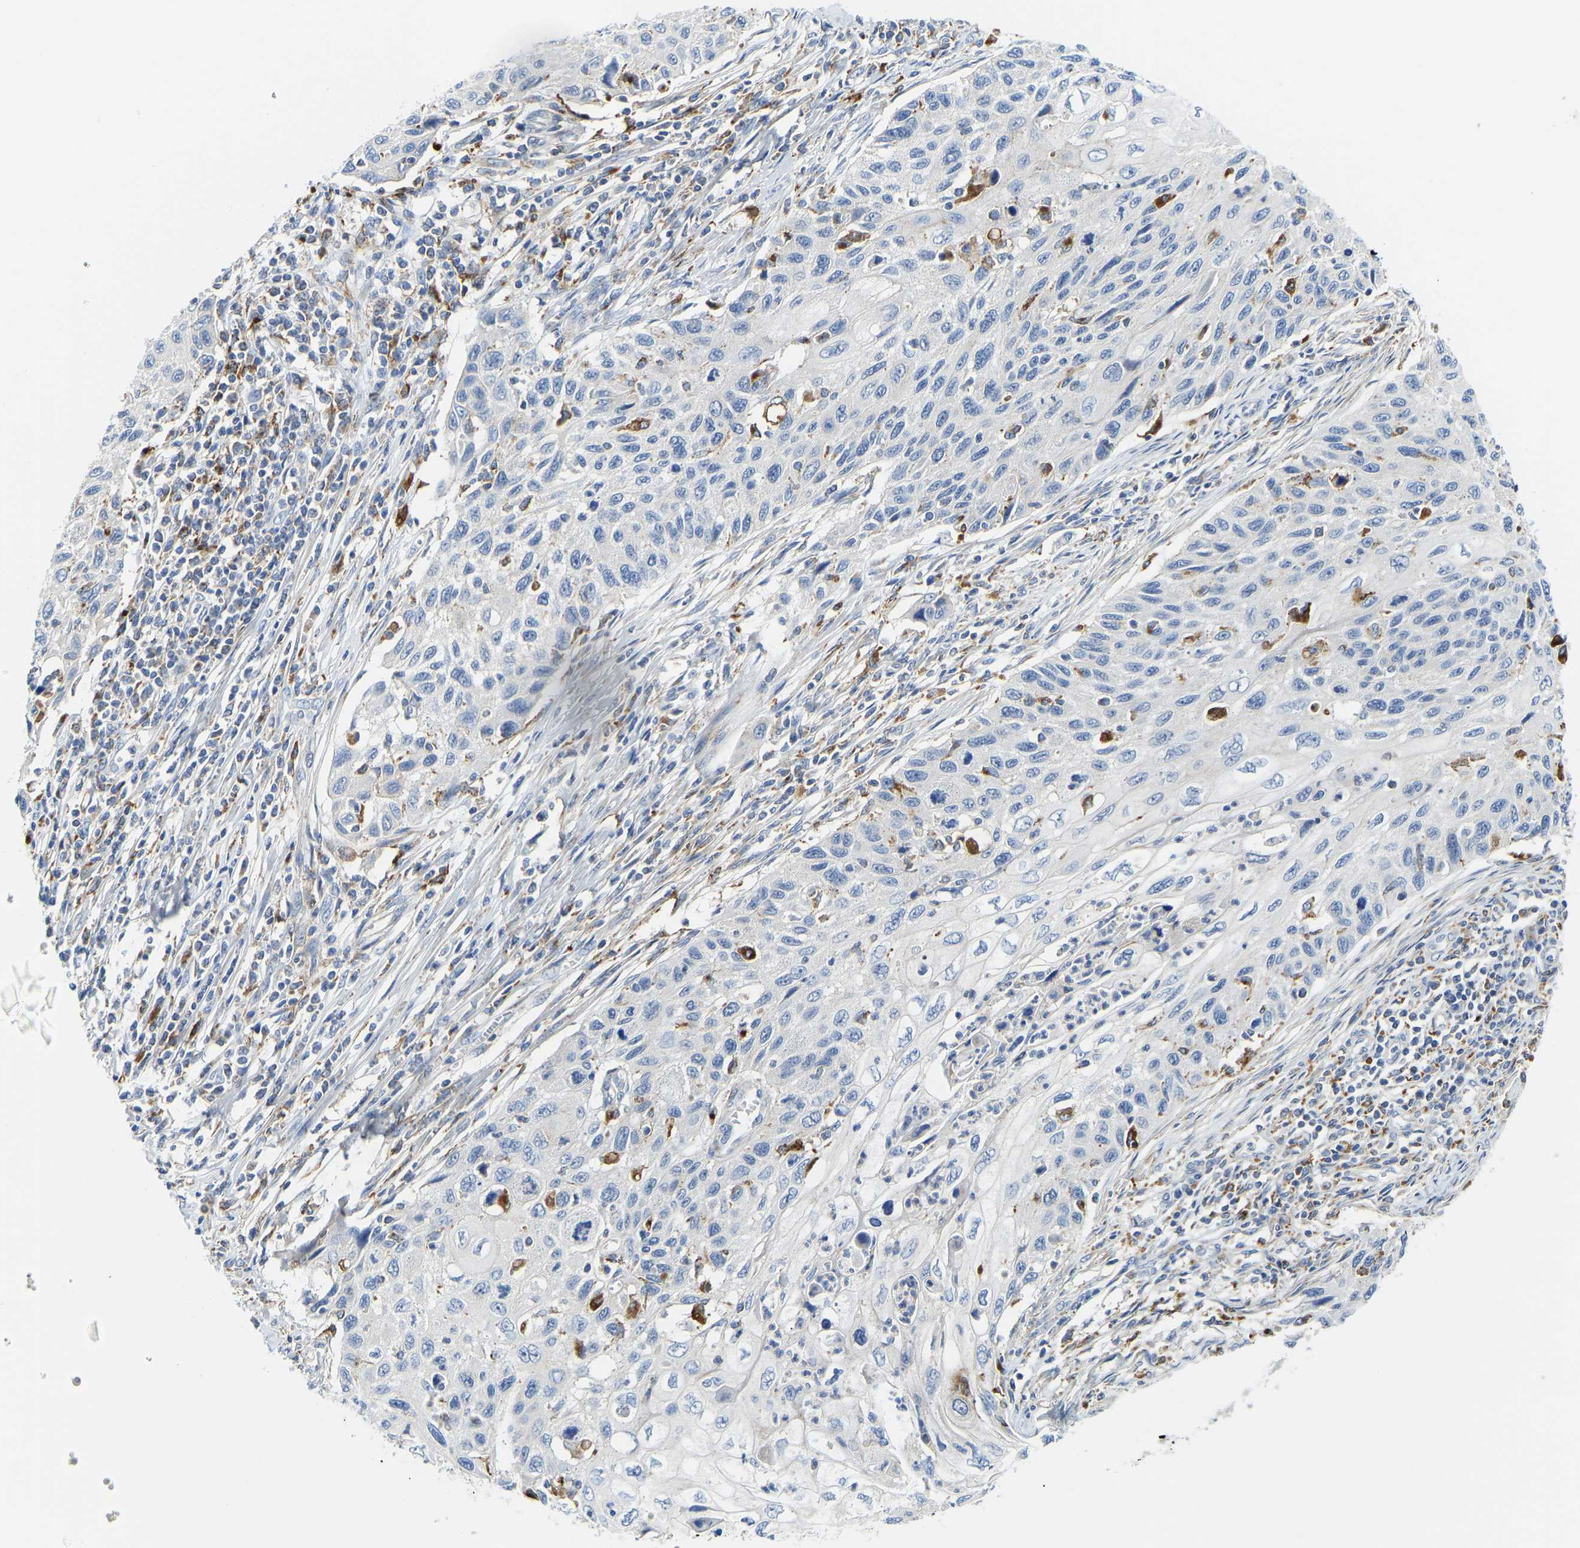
{"staining": {"intensity": "negative", "quantity": "none", "location": "none"}, "tissue": "cervical cancer", "cell_type": "Tumor cells", "image_type": "cancer", "snomed": [{"axis": "morphology", "description": "Squamous cell carcinoma, NOS"}, {"axis": "topography", "description": "Cervix"}], "caption": "A high-resolution micrograph shows IHC staining of cervical cancer, which reveals no significant staining in tumor cells.", "gene": "ATP6V1E1", "patient": {"sex": "female", "age": 70}}